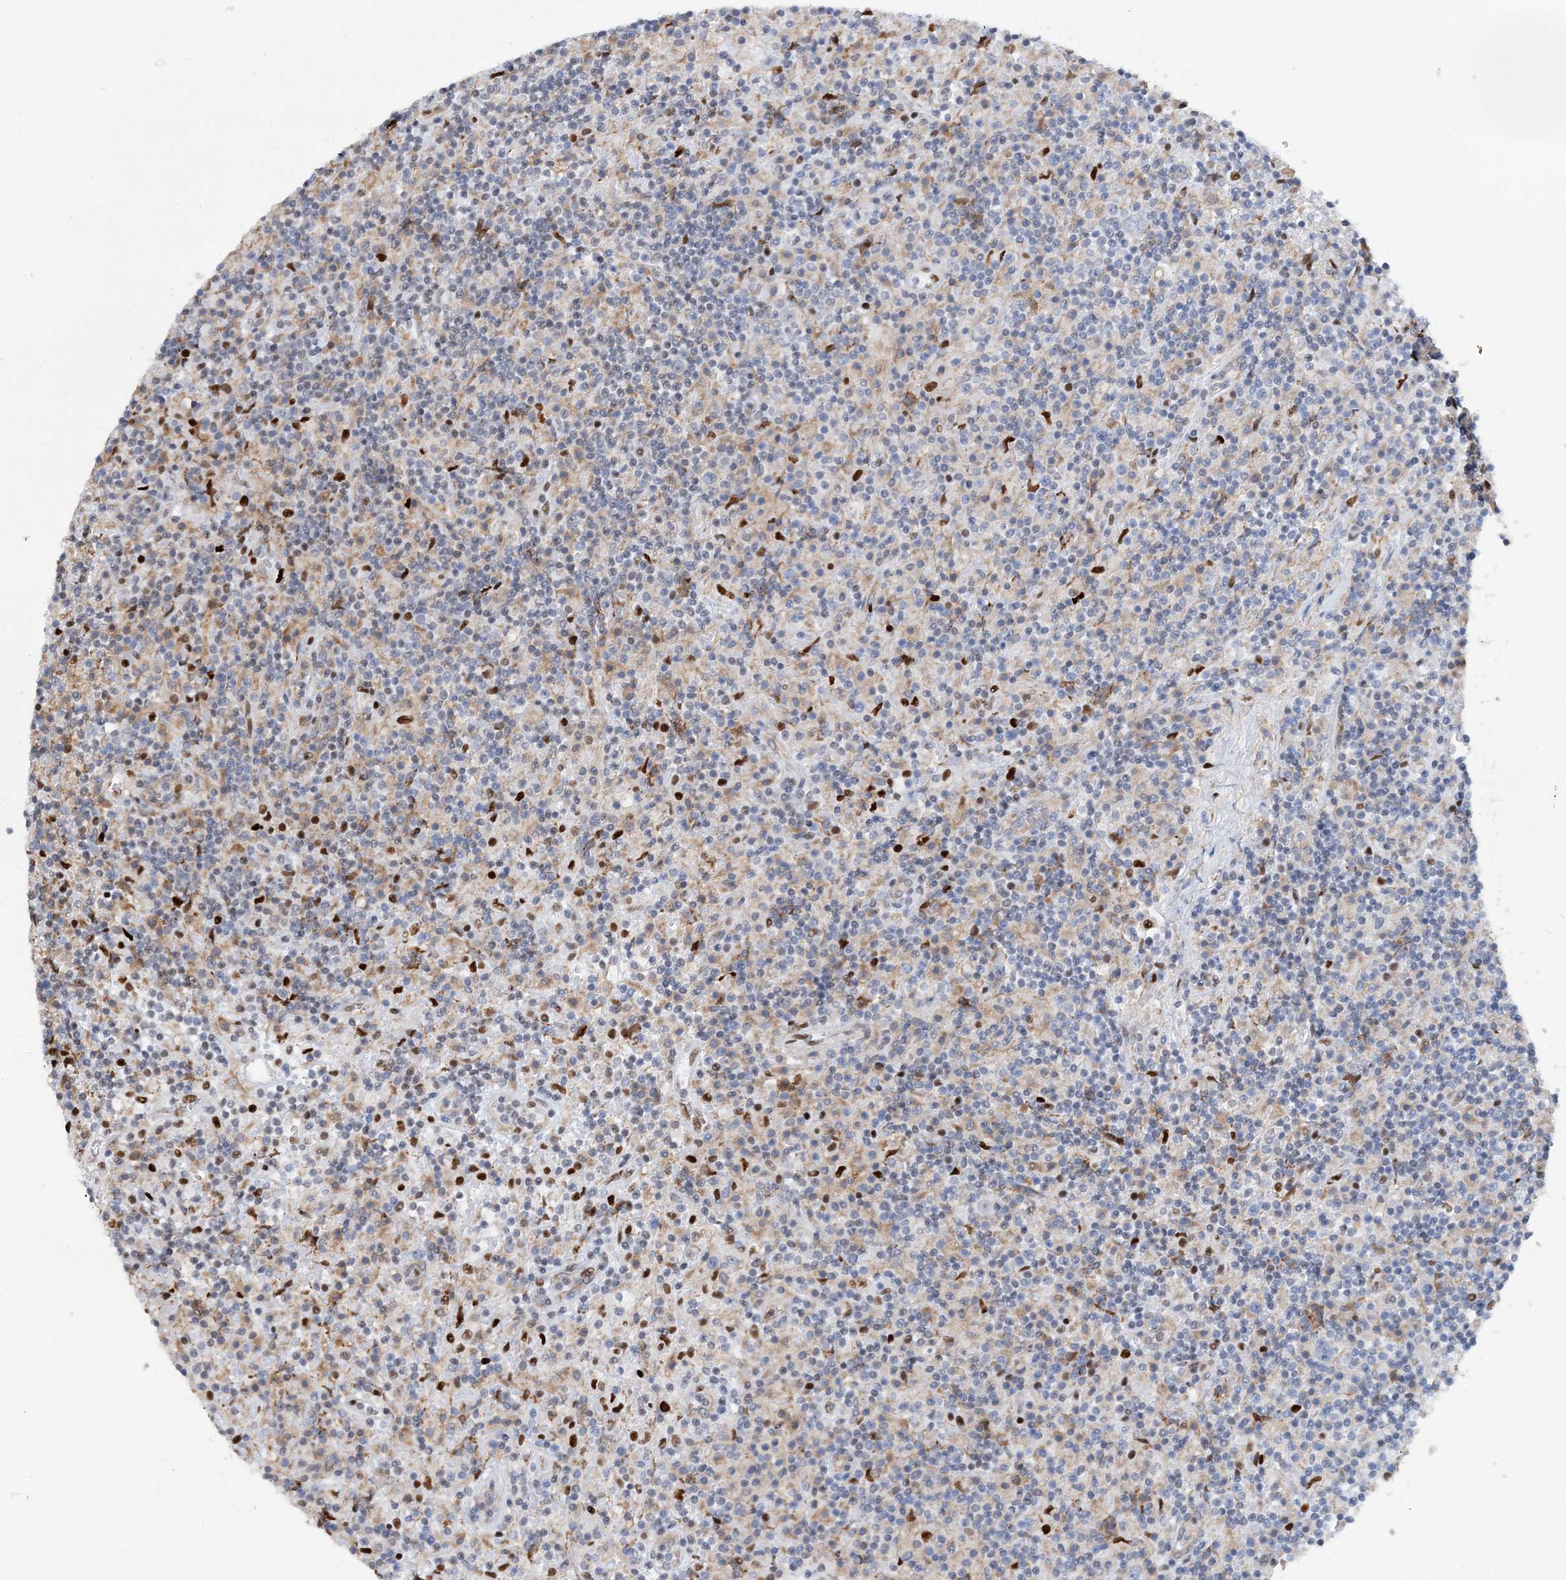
{"staining": {"intensity": "negative", "quantity": "none", "location": "none"}, "tissue": "lymphoma", "cell_type": "Tumor cells", "image_type": "cancer", "snomed": [{"axis": "morphology", "description": "Hodgkin's disease, NOS"}, {"axis": "topography", "description": "Lymph node"}], "caption": "This is an IHC image of human Hodgkin's disease. There is no positivity in tumor cells.", "gene": "NIT2", "patient": {"sex": "male", "age": 70}}